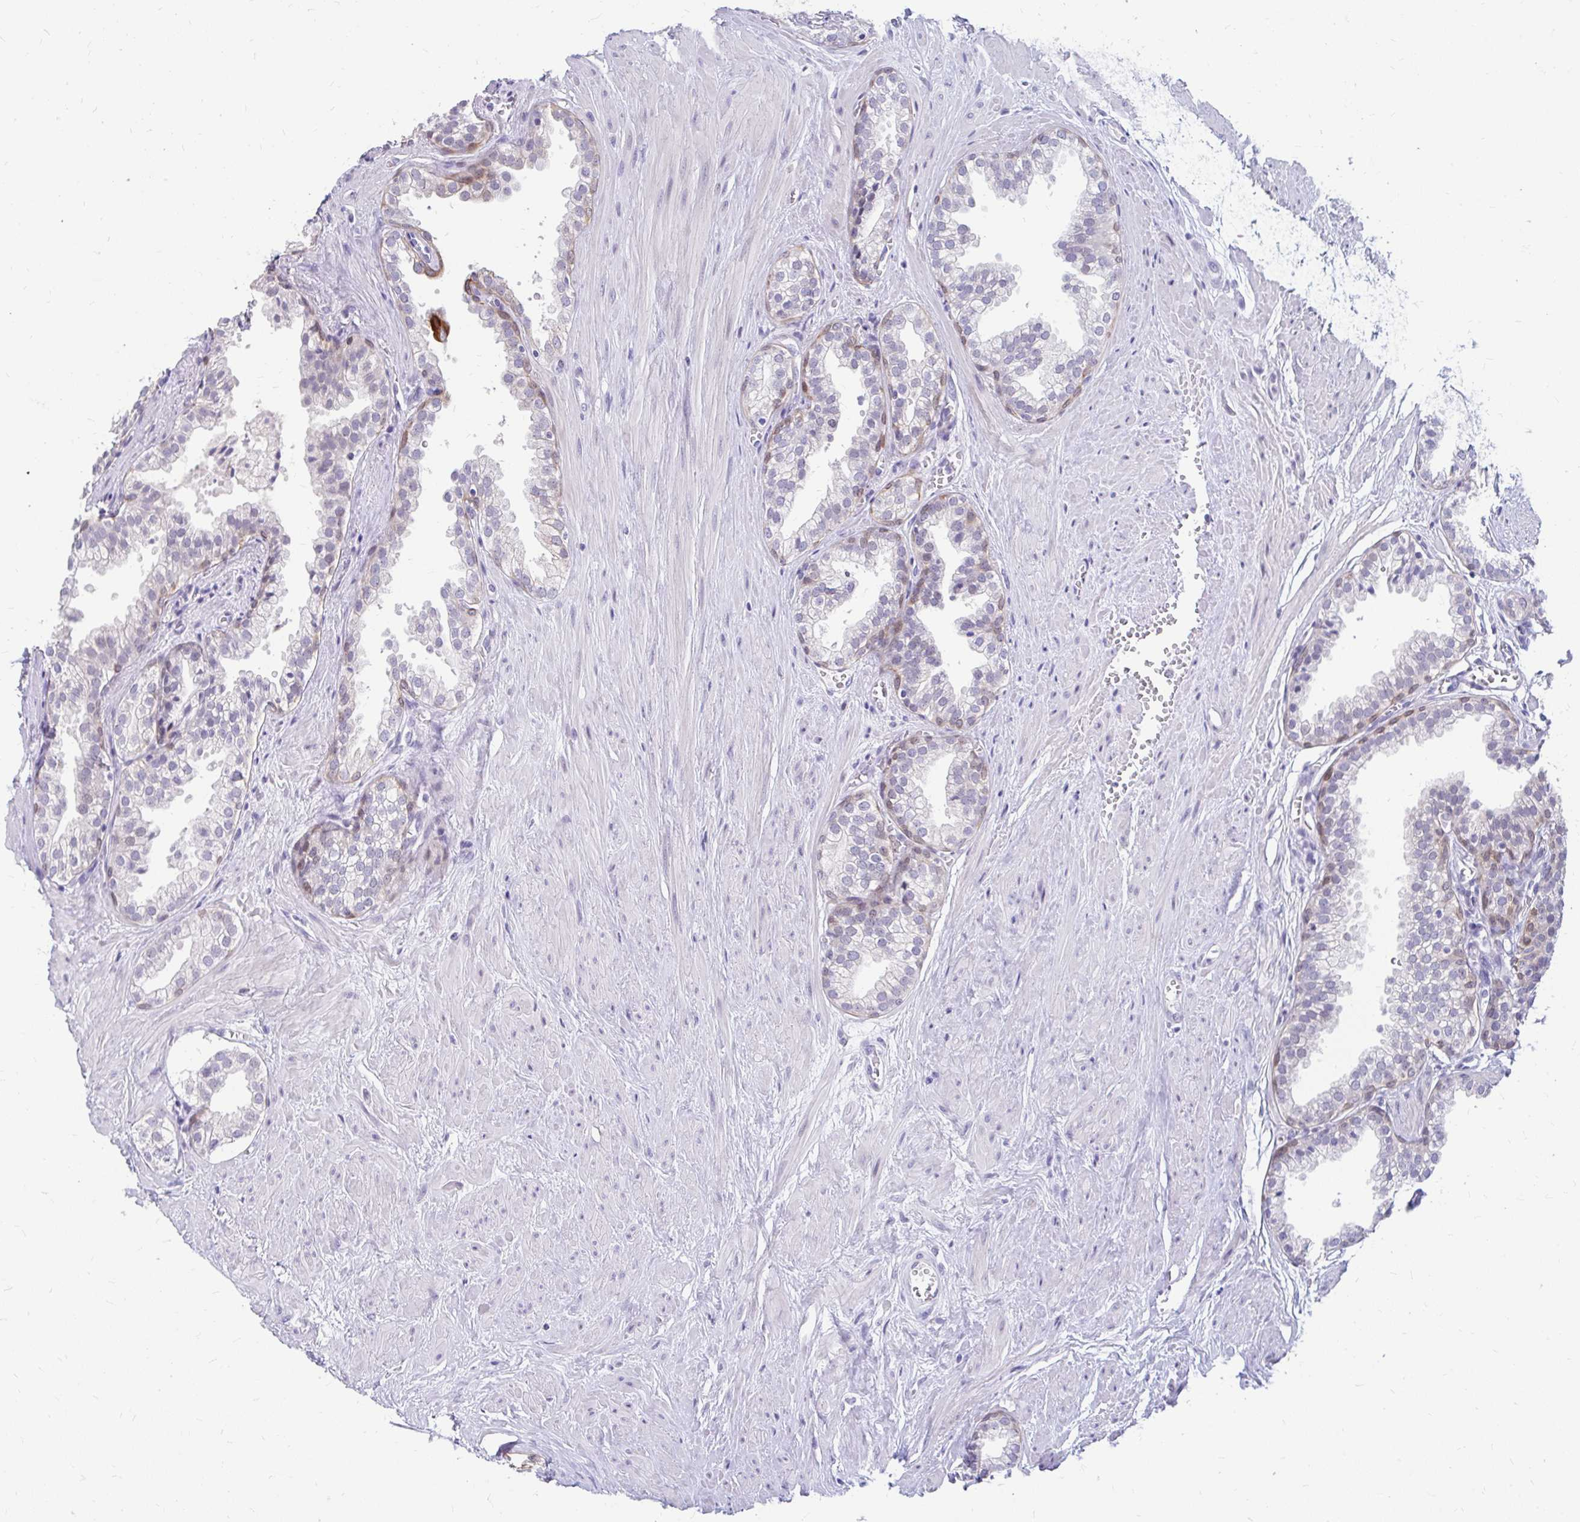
{"staining": {"intensity": "moderate", "quantity": "<25%", "location": "cytoplasmic/membranous,nuclear"}, "tissue": "prostate", "cell_type": "Glandular cells", "image_type": "normal", "snomed": [{"axis": "morphology", "description": "Normal tissue, NOS"}, {"axis": "topography", "description": "Prostate"}, {"axis": "topography", "description": "Peripheral nerve tissue"}], "caption": "Prostate stained with a protein marker exhibits moderate staining in glandular cells.", "gene": "RGS16", "patient": {"sex": "male", "age": 55}}